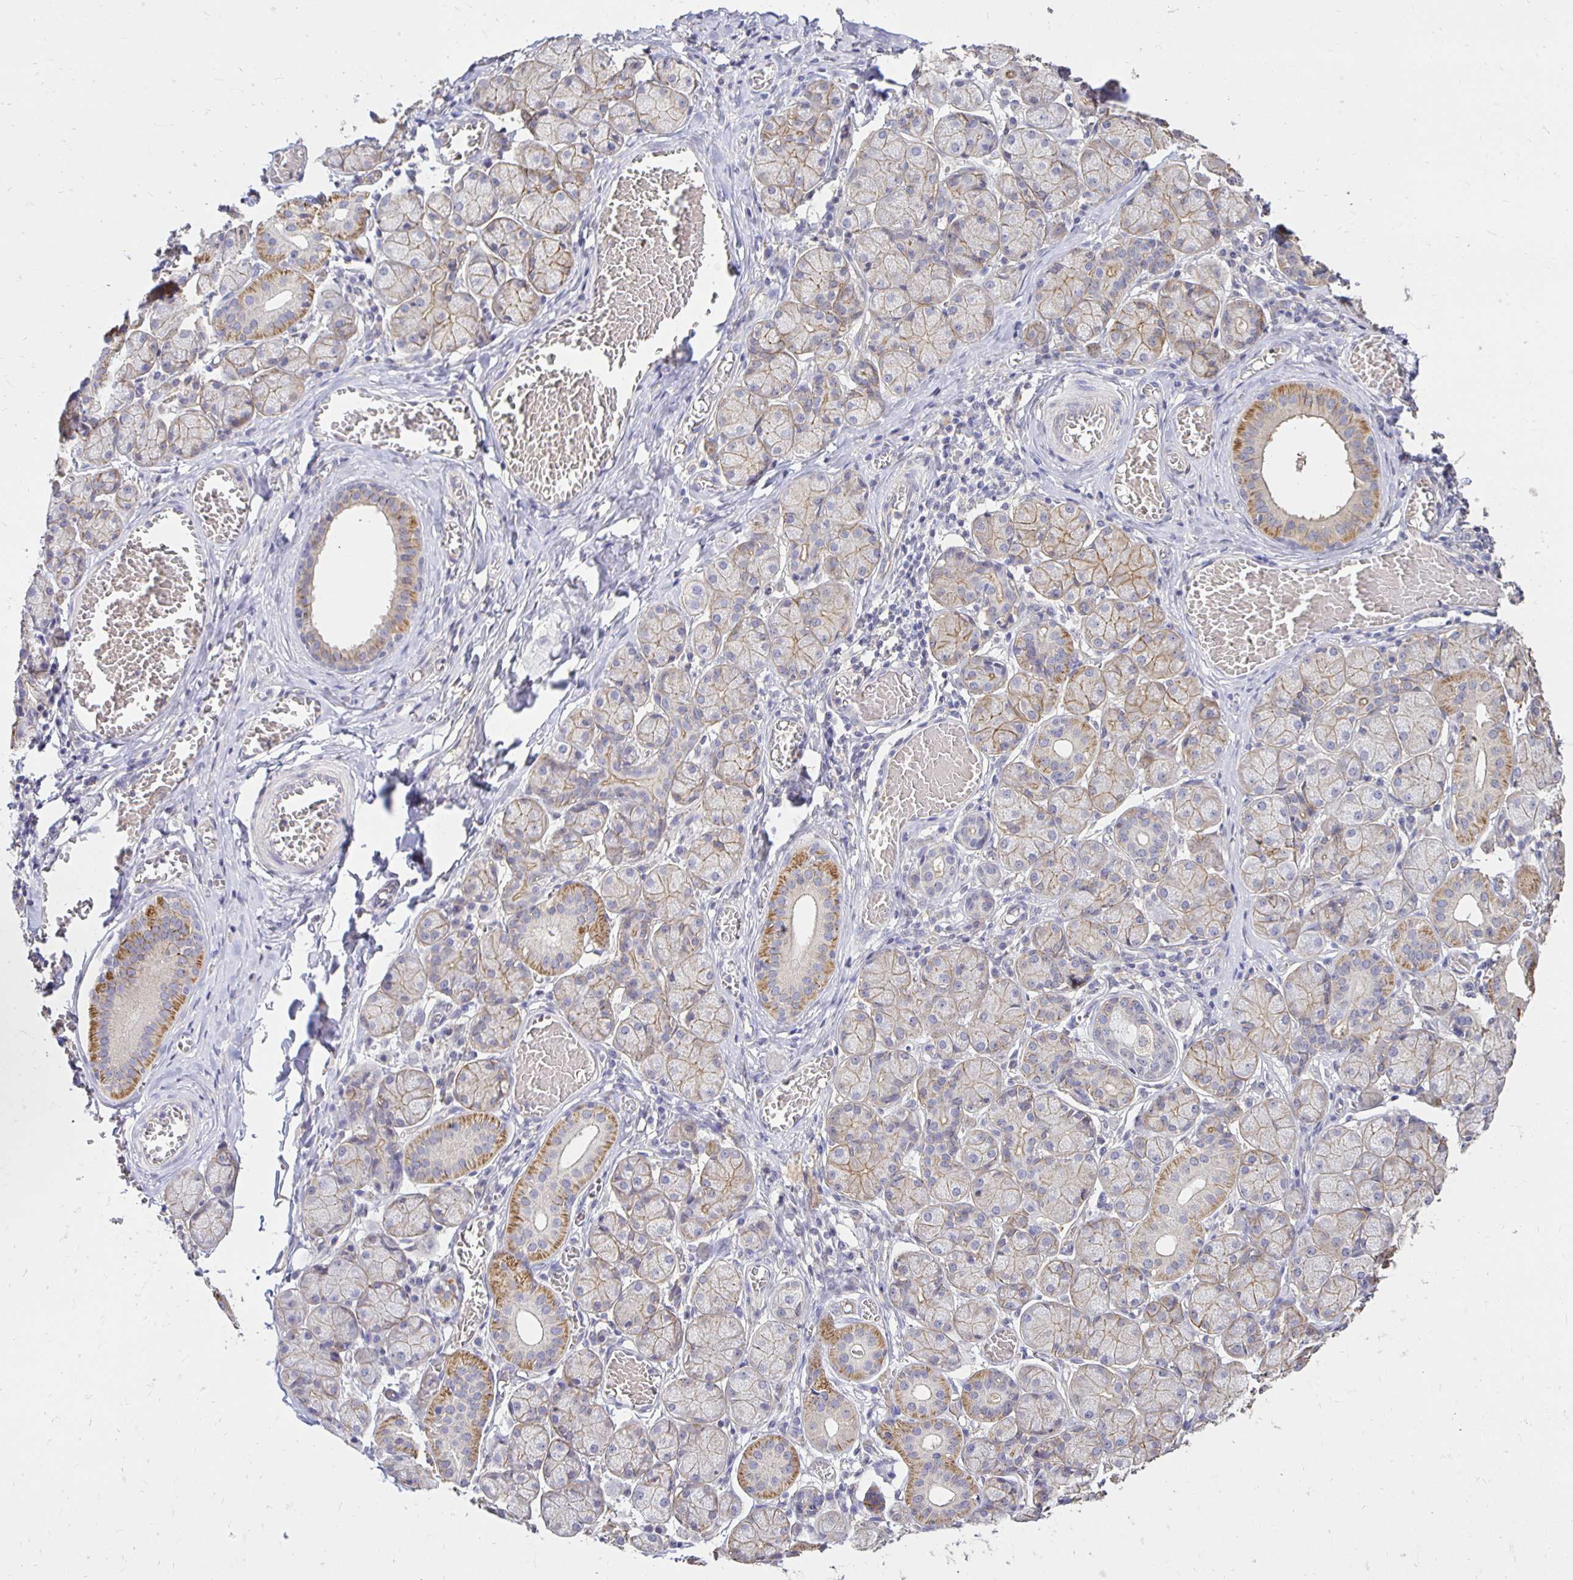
{"staining": {"intensity": "moderate", "quantity": "25%-75%", "location": "cytoplasmic/membranous"}, "tissue": "salivary gland", "cell_type": "Glandular cells", "image_type": "normal", "snomed": [{"axis": "morphology", "description": "Normal tissue, NOS"}, {"axis": "topography", "description": "Salivary gland"}], "caption": "This histopathology image displays immunohistochemistry staining of benign human salivary gland, with medium moderate cytoplasmic/membranous positivity in approximately 25%-75% of glandular cells.", "gene": "PNPLA3", "patient": {"sex": "female", "age": 24}}